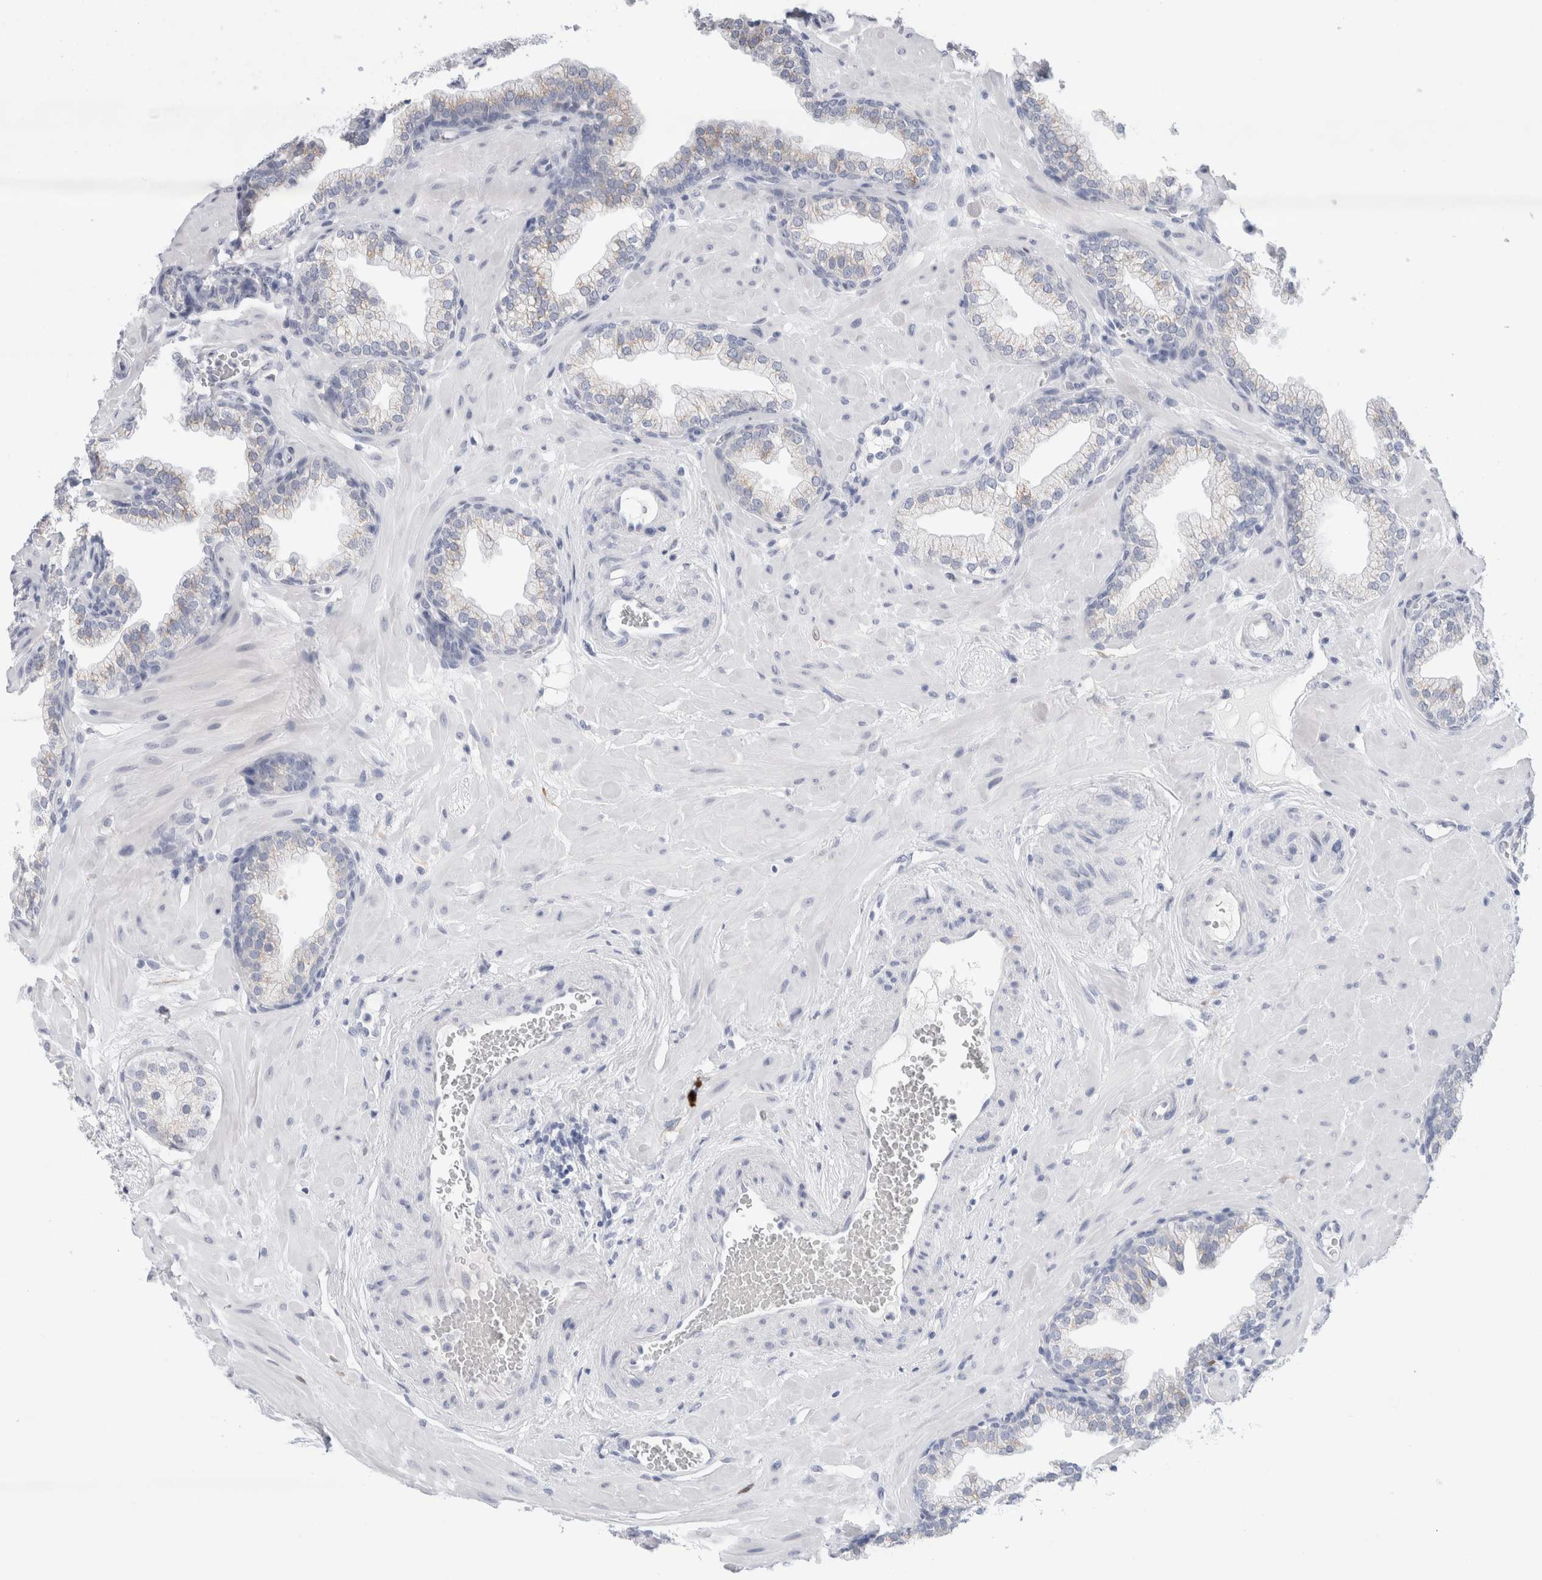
{"staining": {"intensity": "negative", "quantity": "none", "location": "none"}, "tissue": "prostate", "cell_type": "Glandular cells", "image_type": "normal", "snomed": [{"axis": "morphology", "description": "Normal tissue, NOS"}, {"axis": "morphology", "description": "Urothelial carcinoma, Low grade"}, {"axis": "topography", "description": "Urinary bladder"}, {"axis": "topography", "description": "Prostate"}], "caption": "High power microscopy histopathology image of an immunohistochemistry histopathology image of unremarkable prostate, revealing no significant positivity in glandular cells.", "gene": "SLC22A12", "patient": {"sex": "male", "age": 60}}